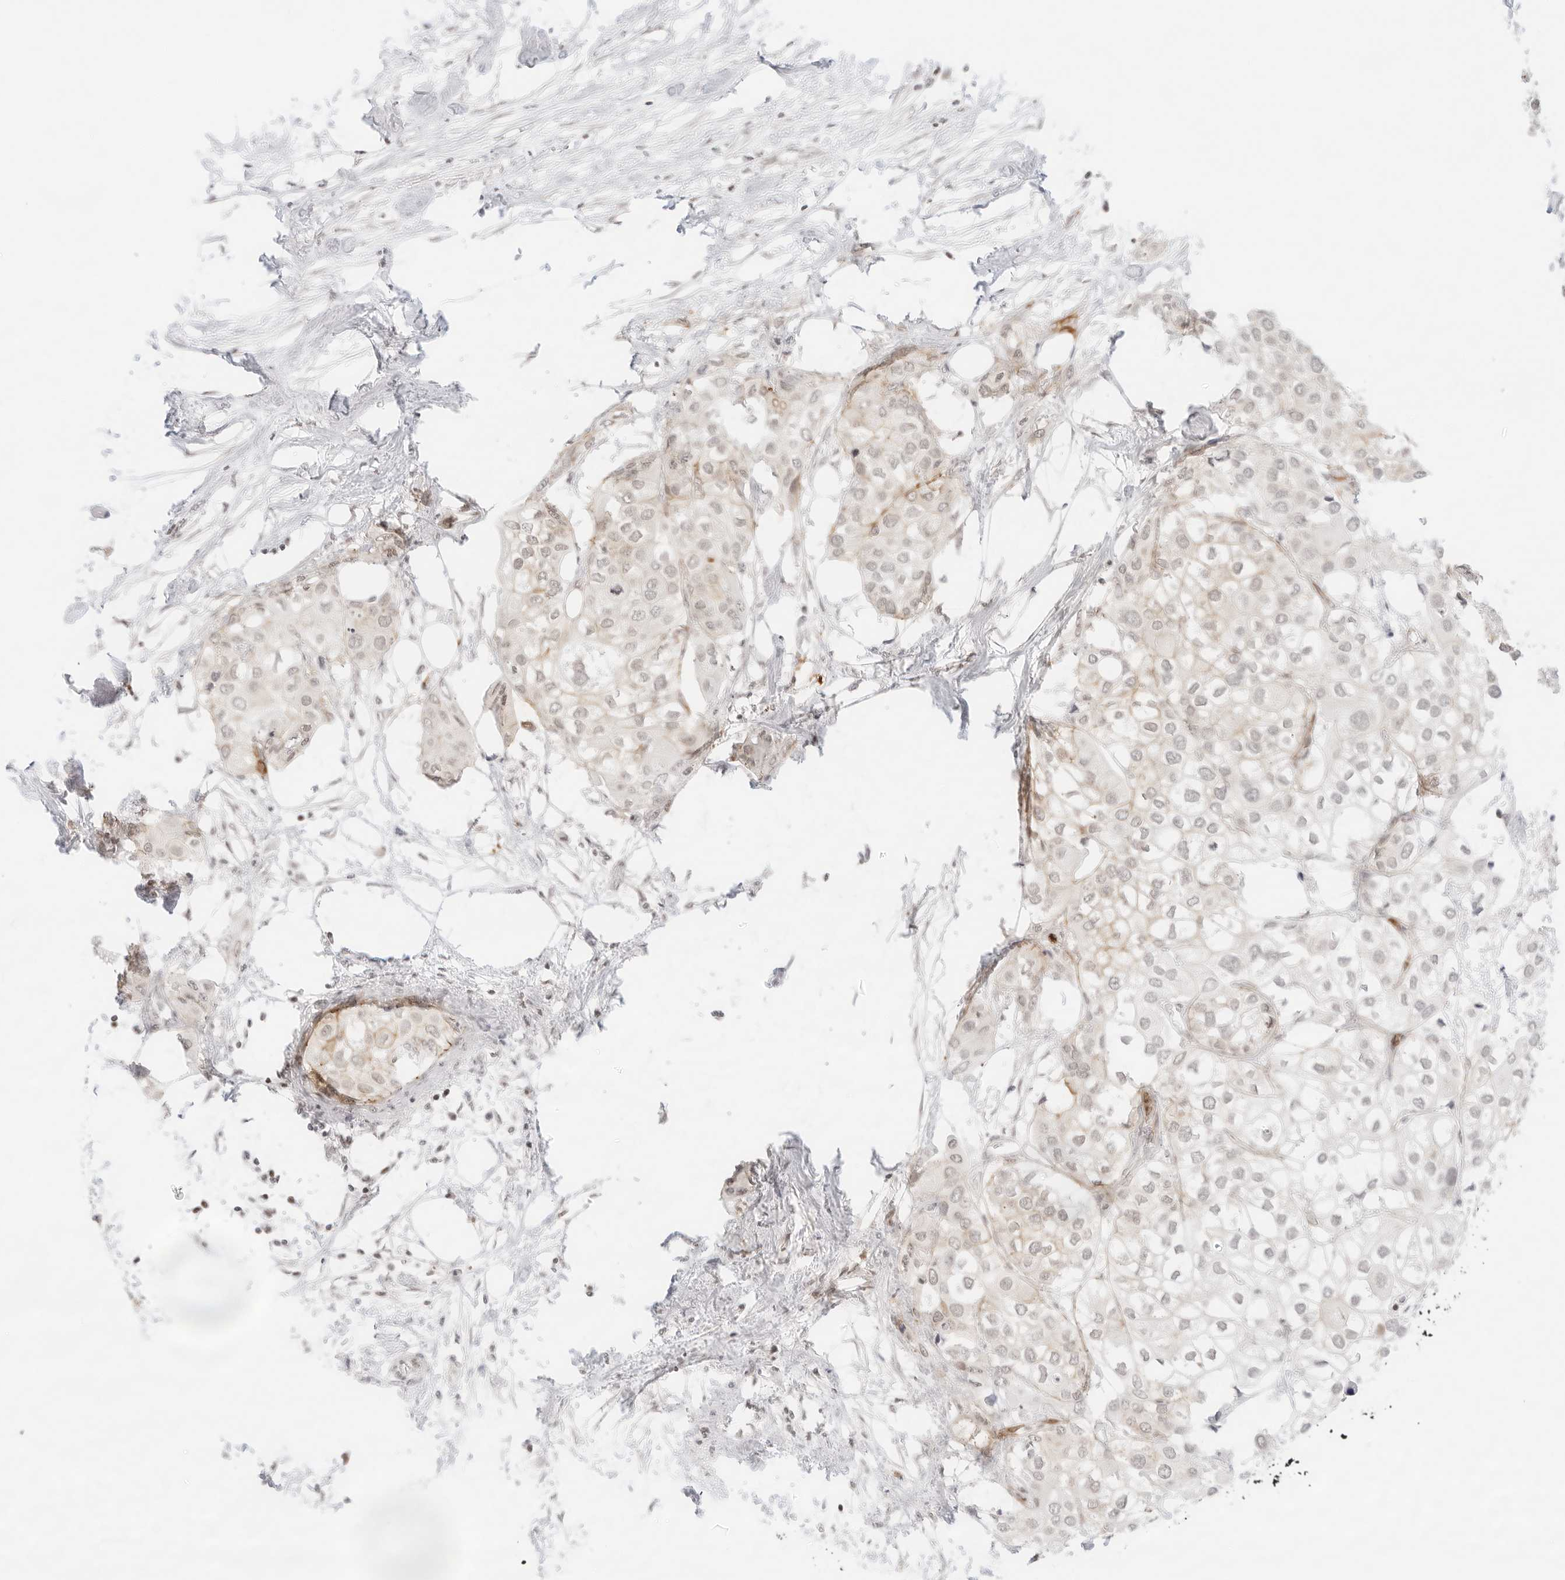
{"staining": {"intensity": "weak", "quantity": "<25%", "location": "cytoplasmic/membranous,nuclear"}, "tissue": "urothelial cancer", "cell_type": "Tumor cells", "image_type": "cancer", "snomed": [{"axis": "morphology", "description": "Urothelial carcinoma, High grade"}, {"axis": "topography", "description": "Urinary bladder"}], "caption": "Tumor cells are negative for protein expression in human high-grade urothelial carcinoma.", "gene": "GNAS", "patient": {"sex": "male", "age": 64}}